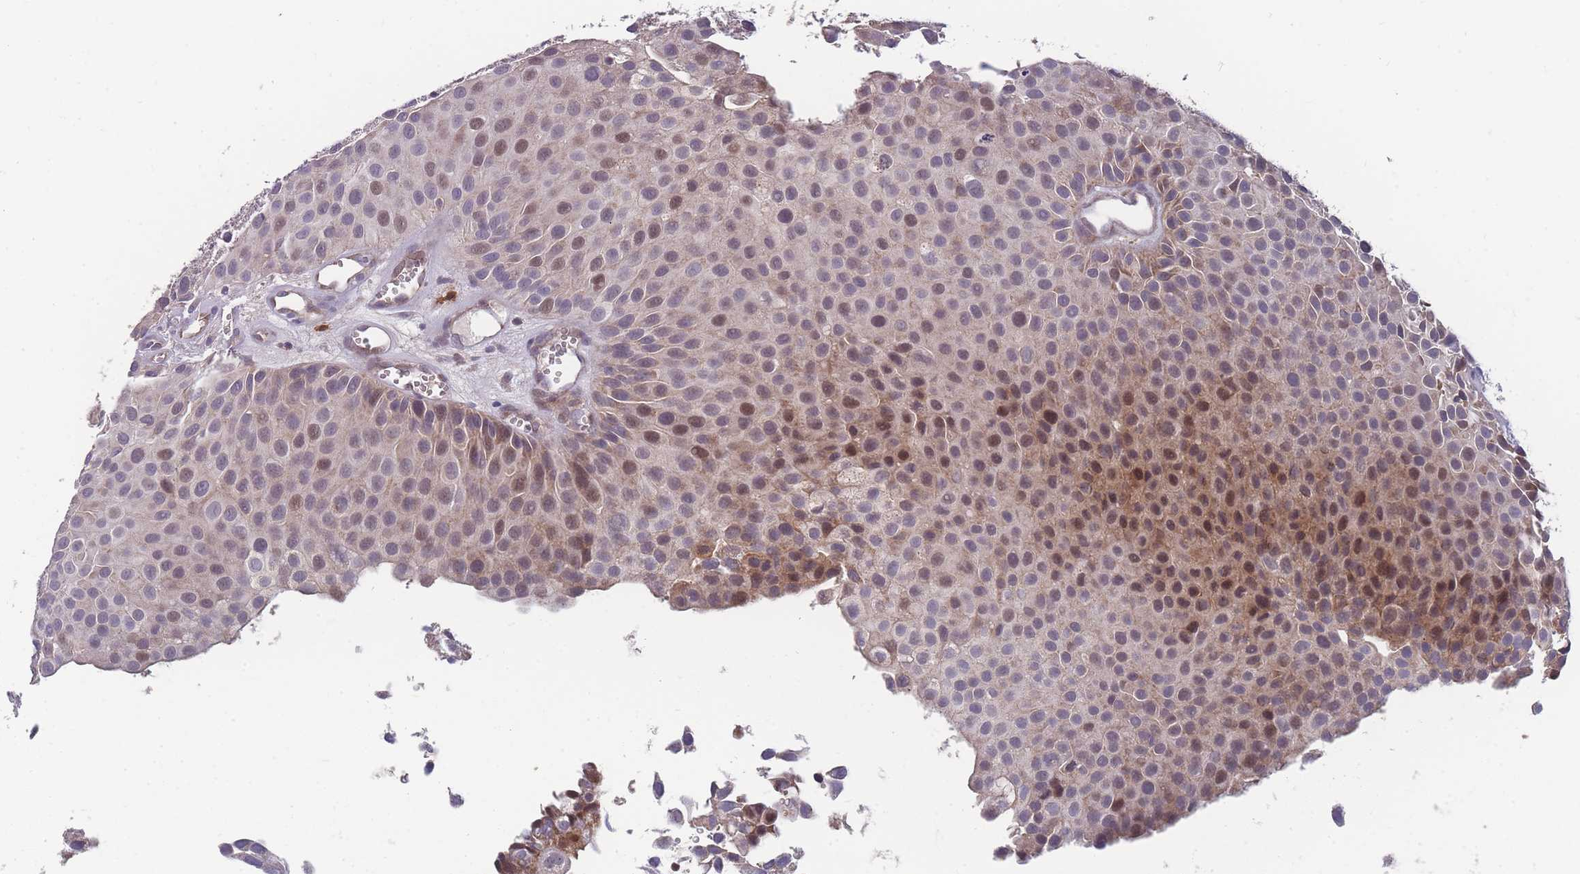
{"staining": {"intensity": "moderate", "quantity": "<25%", "location": "nuclear"}, "tissue": "urothelial cancer", "cell_type": "Tumor cells", "image_type": "cancer", "snomed": [{"axis": "morphology", "description": "Urothelial carcinoma, Low grade"}, {"axis": "topography", "description": "Urinary bladder"}], "caption": "About <25% of tumor cells in human urothelial cancer show moderate nuclear protein positivity as visualized by brown immunohistochemical staining.", "gene": "SLC35B4", "patient": {"sex": "male", "age": 88}}